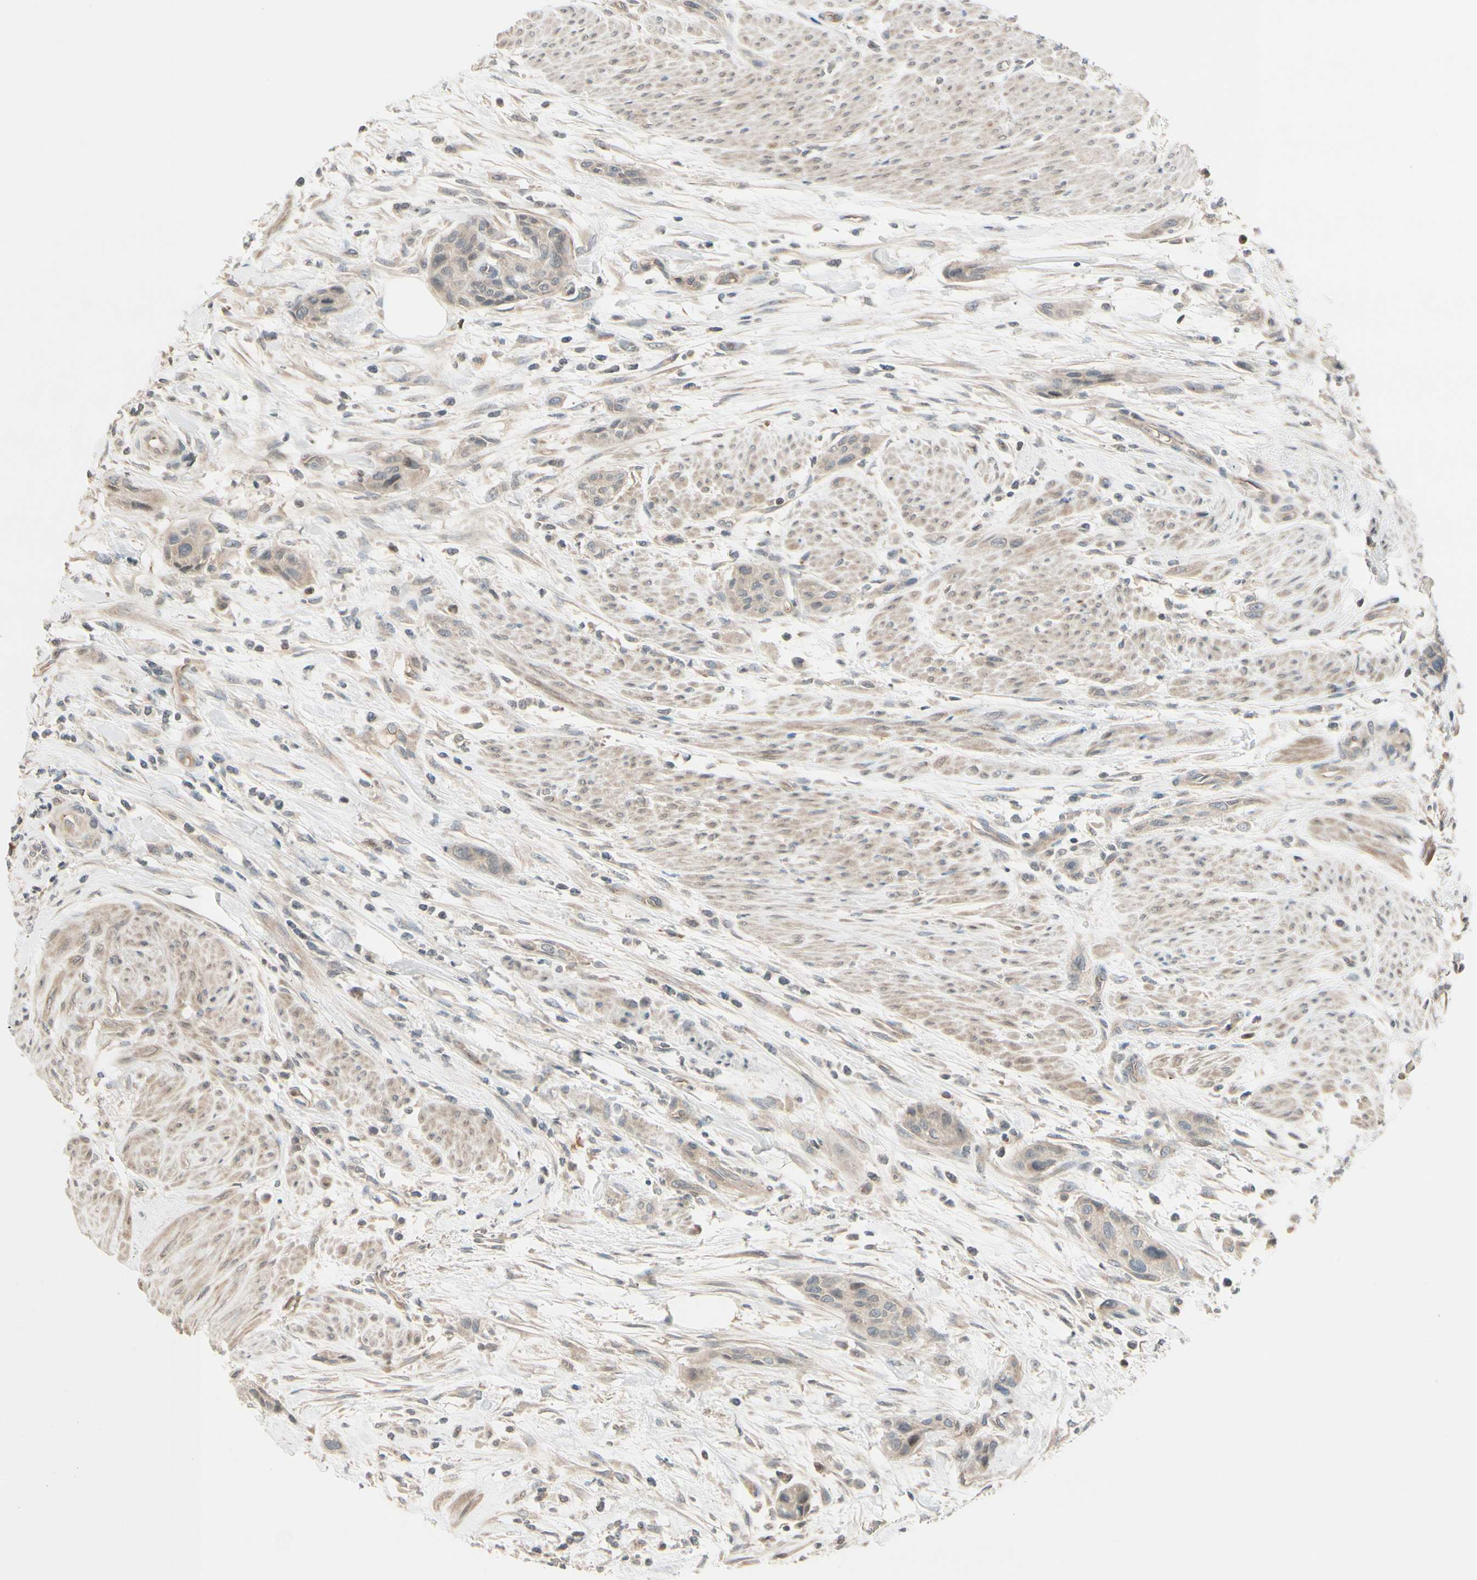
{"staining": {"intensity": "weak", "quantity": "25%-75%", "location": "cytoplasmic/membranous"}, "tissue": "urothelial cancer", "cell_type": "Tumor cells", "image_type": "cancer", "snomed": [{"axis": "morphology", "description": "Urothelial carcinoma, High grade"}, {"axis": "topography", "description": "Urinary bladder"}], "caption": "Immunohistochemical staining of urothelial cancer displays low levels of weak cytoplasmic/membranous expression in about 25%-75% of tumor cells.", "gene": "FGF10", "patient": {"sex": "male", "age": 35}}